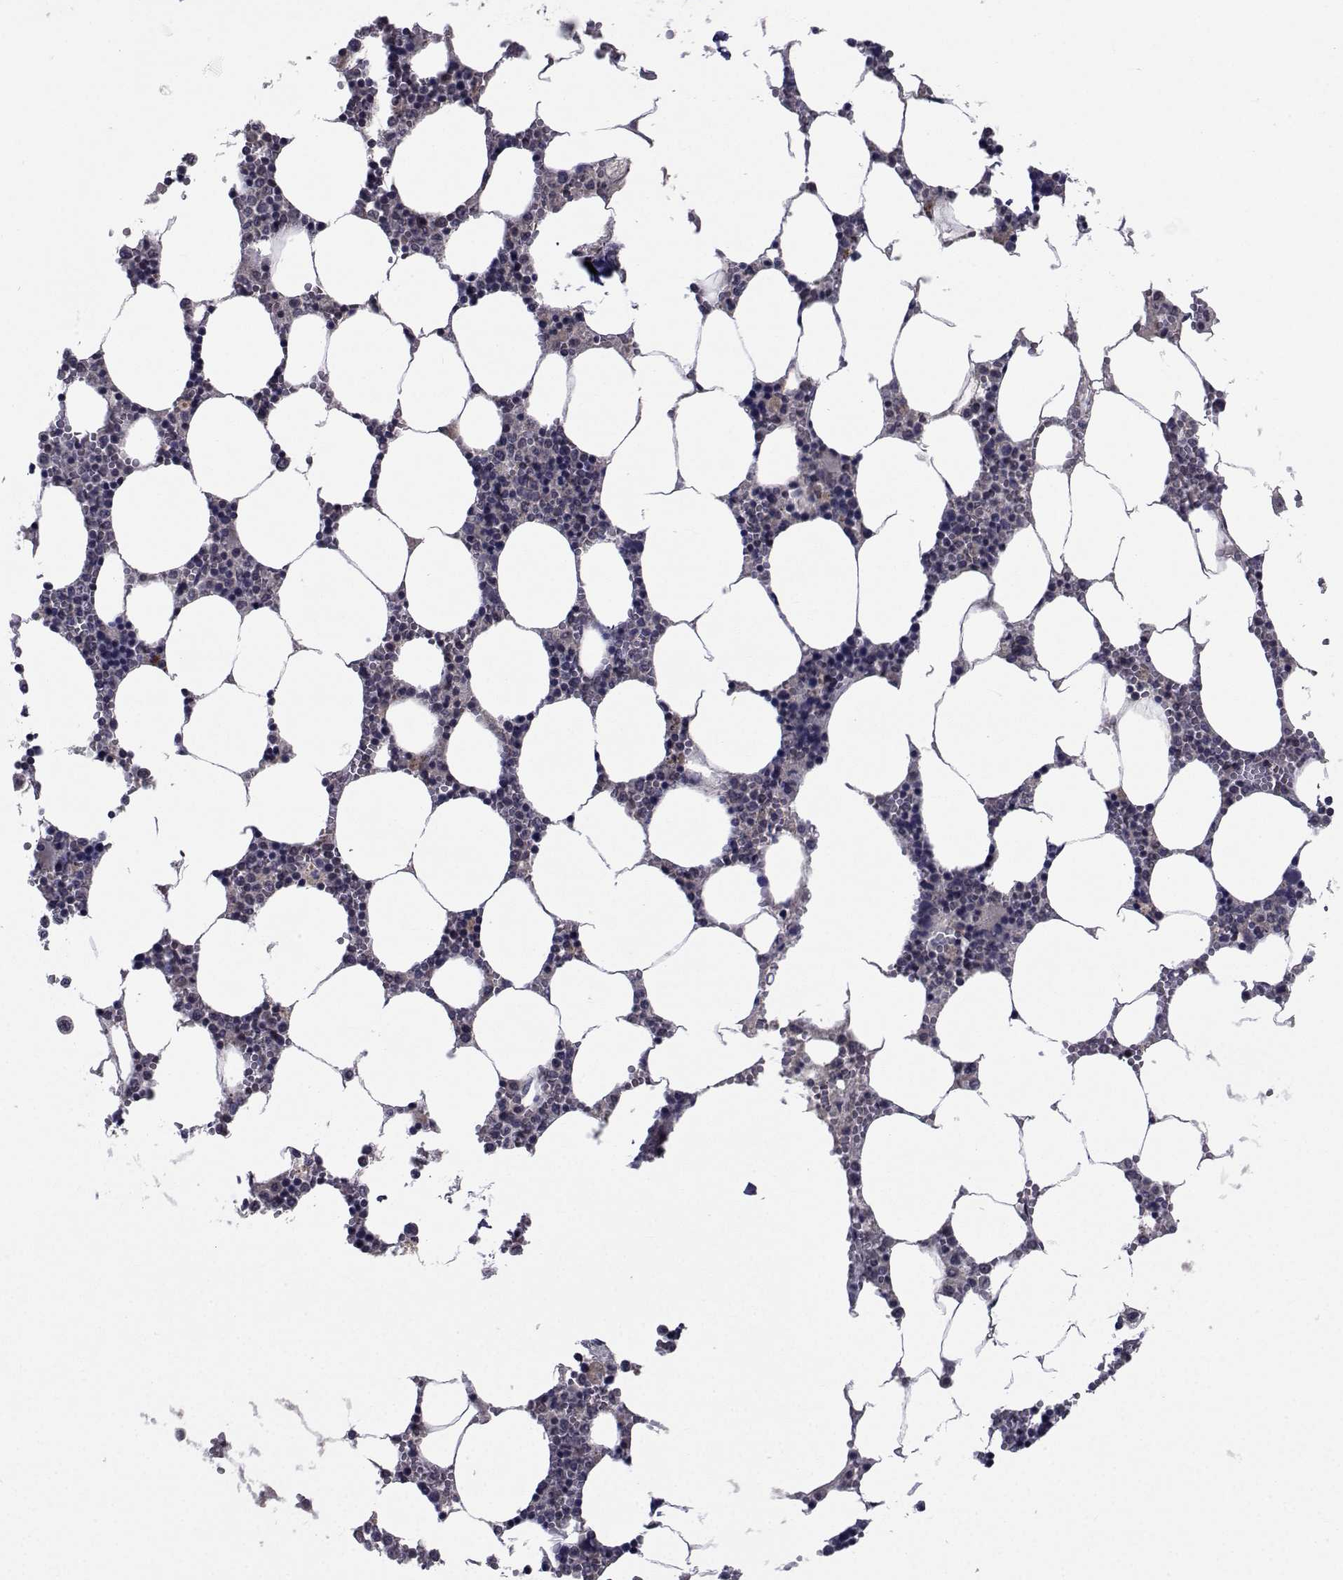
{"staining": {"intensity": "weak", "quantity": "25%-75%", "location": "cytoplasmic/membranous"}, "tissue": "bone marrow", "cell_type": "Hematopoietic cells", "image_type": "normal", "snomed": [{"axis": "morphology", "description": "Normal tissue, NOS"}, {"axis": "topography", "description": "Bone marrow"}], "caption": "Protein expression analysis of unremarkable bone marrow reveals weak cytoplasmic/membranous staining in about 25%-75% of hematopoietic cells.", "gene": "CYP2S1", "patient": {"sex": "female", "age": 64}}